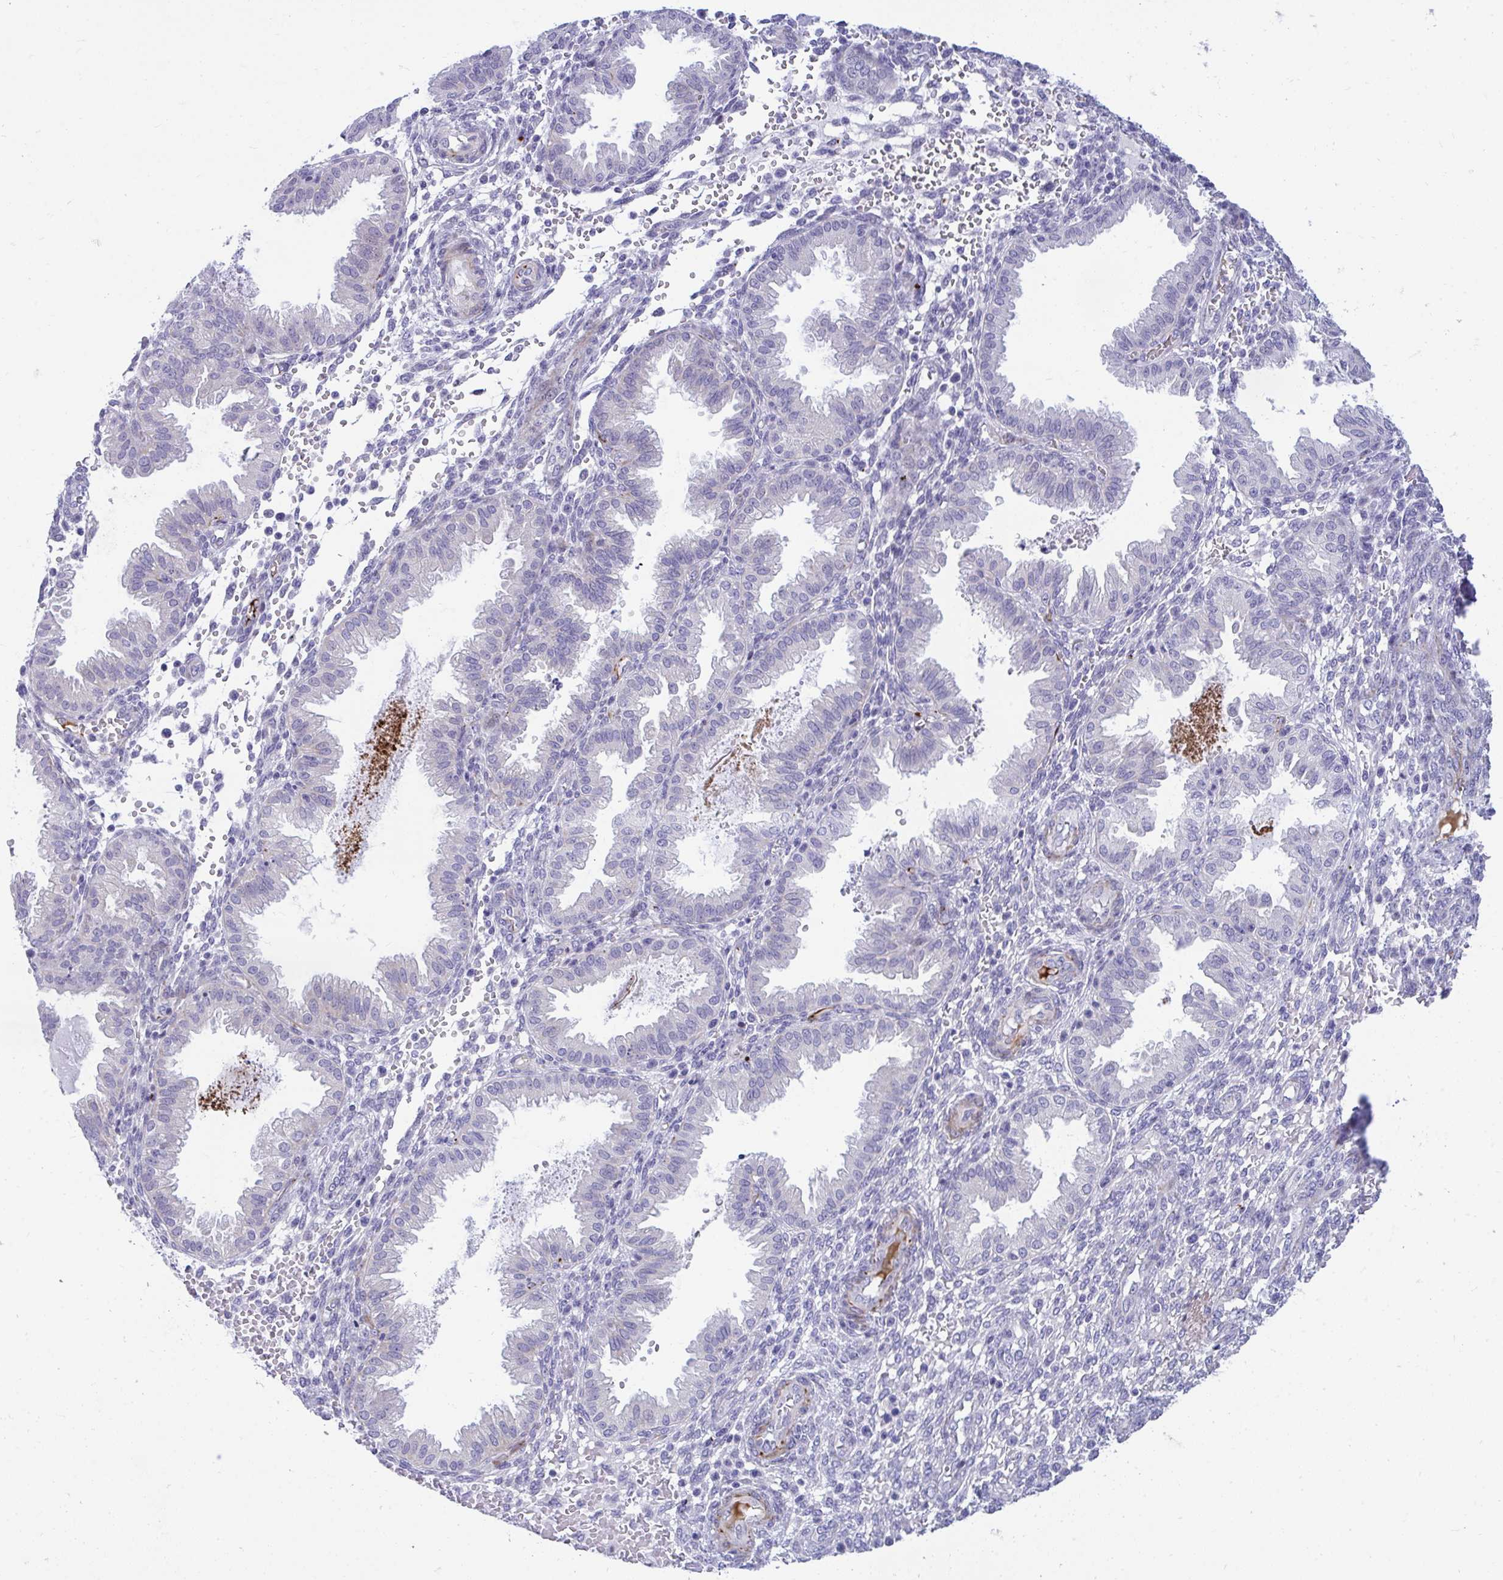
{"staining": {"intensity": "negative", "quantity": "none", "location": "none"}, "tissue": "endometrium", "cell_type": "Cells in endometrial stroma", "image_type": "normal", "snomed": [{"axis": "morphology", "description": "Normal tissue, NOS"}, {"axis": "topography", "description": "Endometrium"}], "caption": "Immunohistochemistry micrograph of unremarkable endometrium: human endometrium stained with DAB exhibits no significant protein positivity in cells in endometrial stroma.", "gene": "TSBP1", "patient": {"sex": "female", "age": 33}}